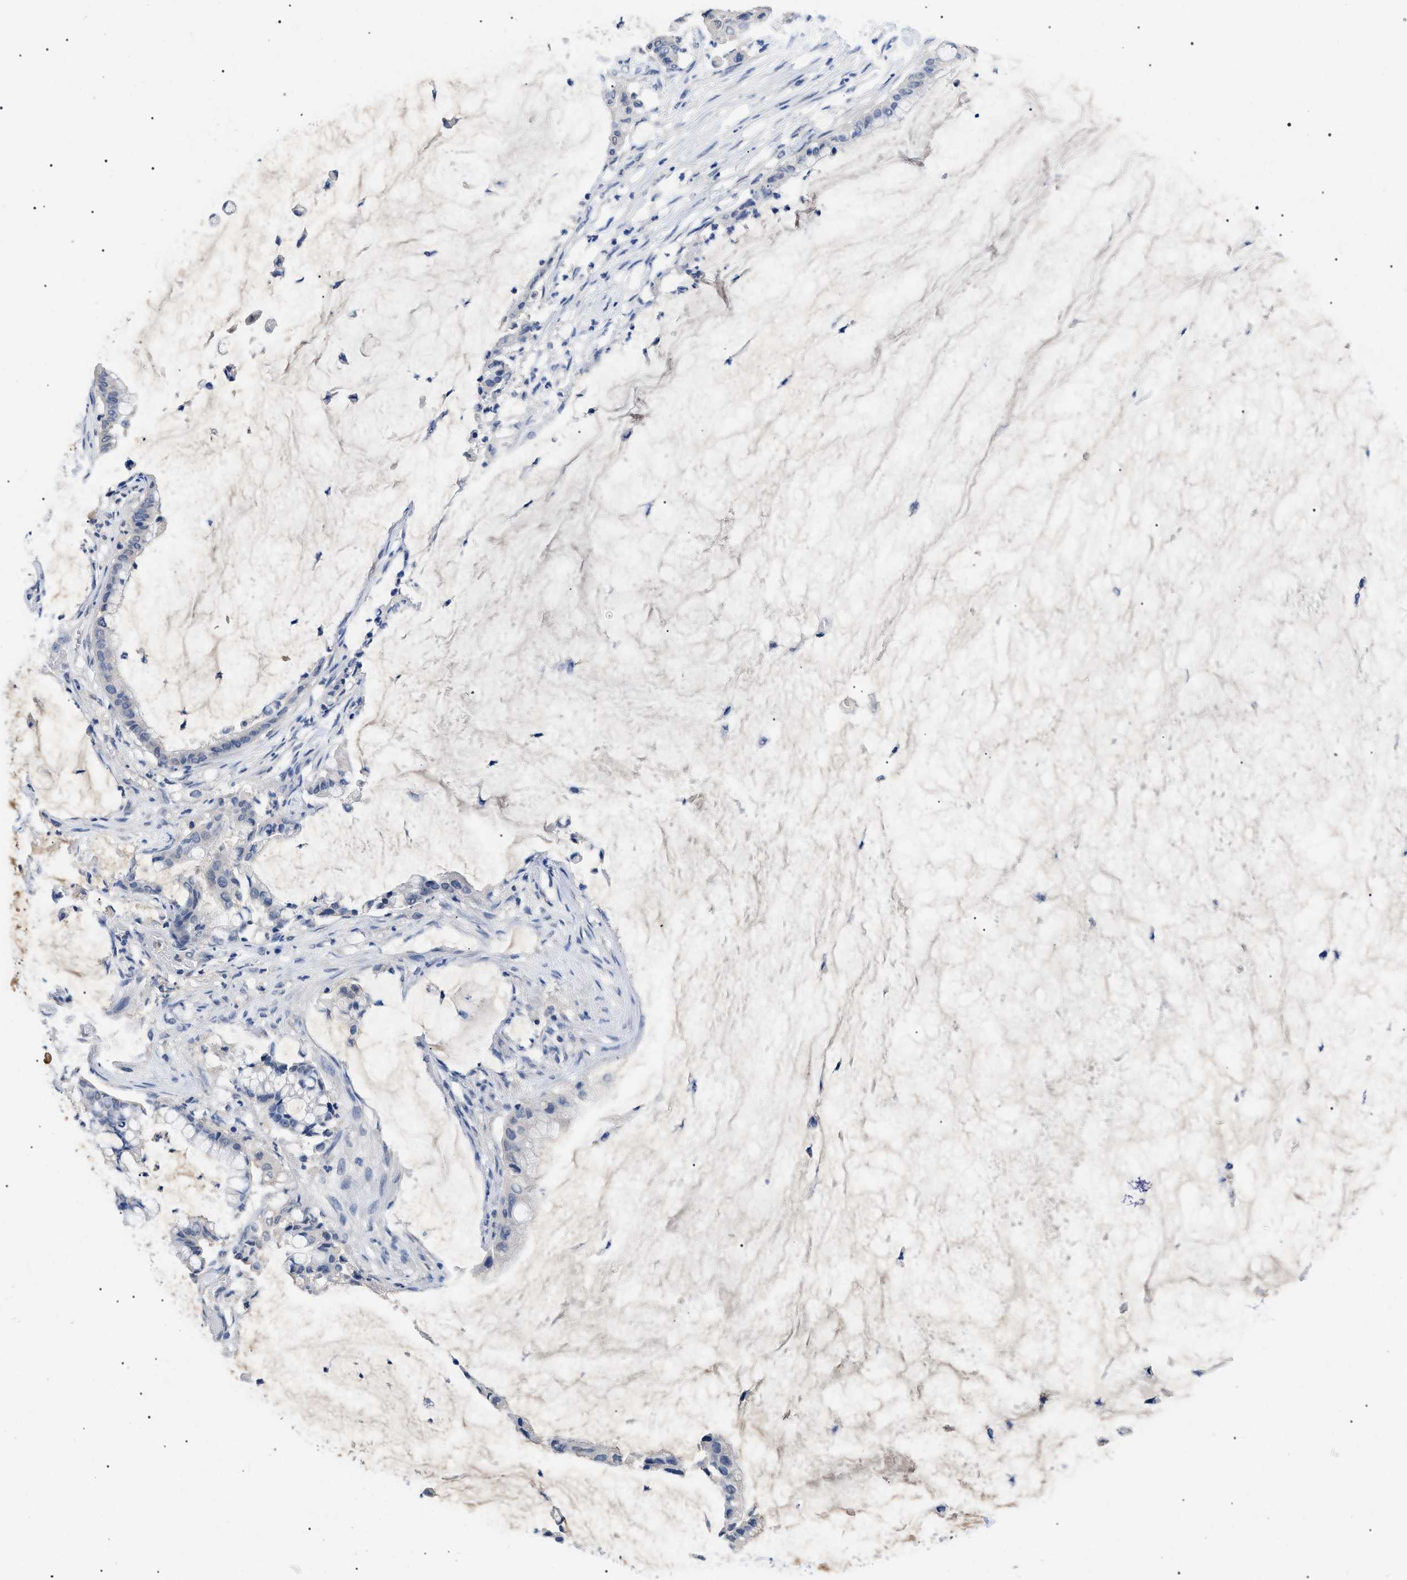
{"staining": {"intensity": "negative", "quantity": "none", "location": "none"}, "tissue": "pancreatic cancer", "cell_type": "Tumor cells", "image_type": "cancer", "snomed": [{"axis": "morphology", "description": "Adenocarcinoma, NOS"}, {"axis": "topography", "description": "Pancreas"}], "caption": "An immunohistochemistry (IHC) micrograph of pancreatic adenocarcinoma is shown. There is no staining in tumor cells of pancreatic adenocarcinoma.", "gene": "PRRT2", "patient": {"sex": "male", "age": 41}}